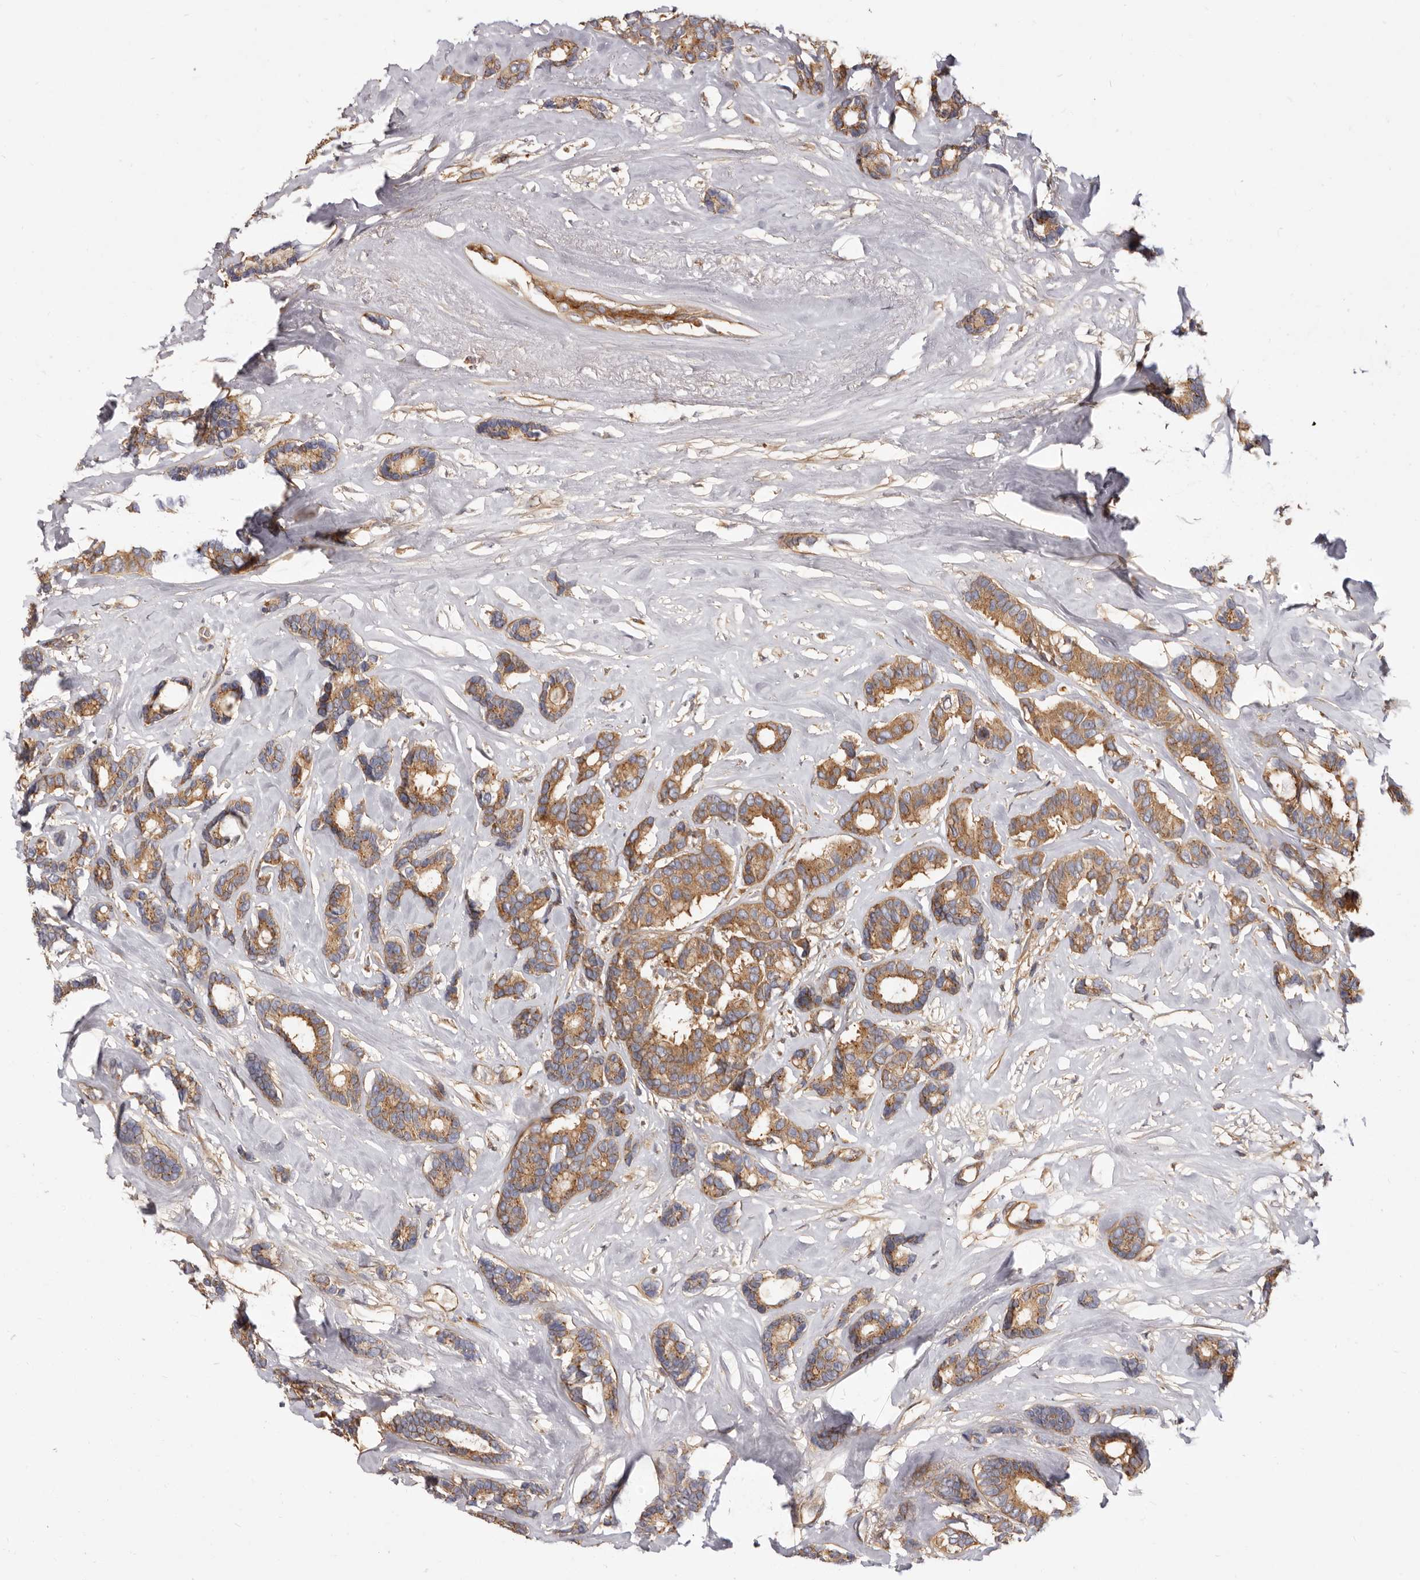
{"staining": {"intensity": "moderate", "quantity": ">75%", "location": "cytoplasmic/membranous"}, "tissue": "breast cancer", "cell_type": "Tumor cells", "image_type": "cancer", "snomed": [{"axis": "morphology", "description": "Duct carcinoma"}, {"axis": "topography", "description": "Breast"}], "caption": "Breast cancer (infiltrating ductal carcinoma) tissue reveals moderate cytoplasmic/membranous positivity in about >75% of tumor cells, visualized by immunohistochemistry. The staining is performed using DAB brown chromogen to label protein expression. The nuclei are counter-stained blue using hematoxylin.", "gene": "ADAMTS20", "patient": {"sex": "female", "age": 87}}